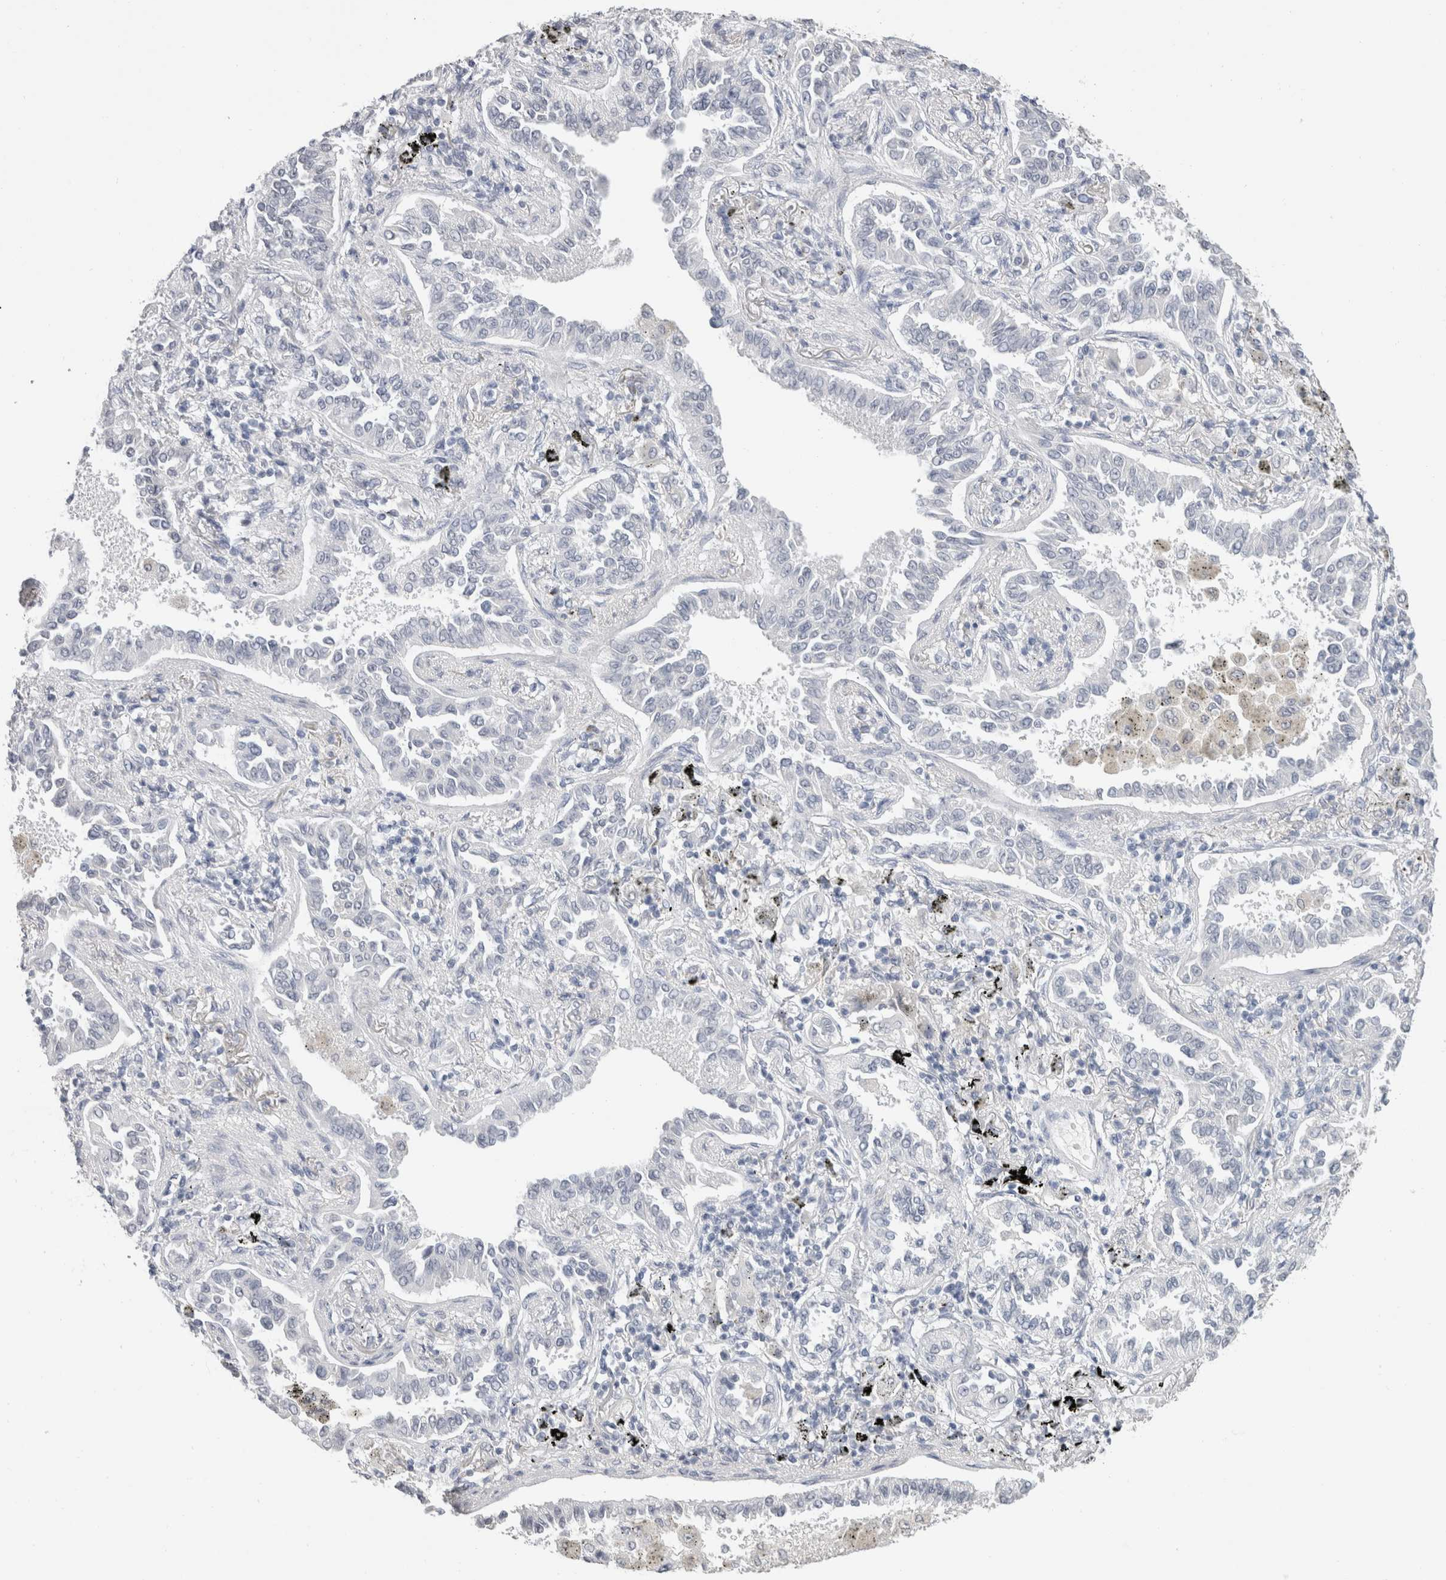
{"staining": {"intensity": "negative", "quantity": "none", "location": "none"}, "tissue": "lung cancer", "cell_type": "Tumor cells", "image_type": "cancer", "snomed": [{"axis": "morphology", "description": "Normal tissue, NOS"}, {"axis": "morphology", "description": "Adenocarcinoma, NOS"}, {"axis": "topography", "description": "Lung"}], "caption": "Tumor cells are negative for brown protein staining in lung cancer (adenocarcinoma). Nuclei are stained in blue.", "gene": "CADM3", "patient": {"sex": "male", "age": 59}}